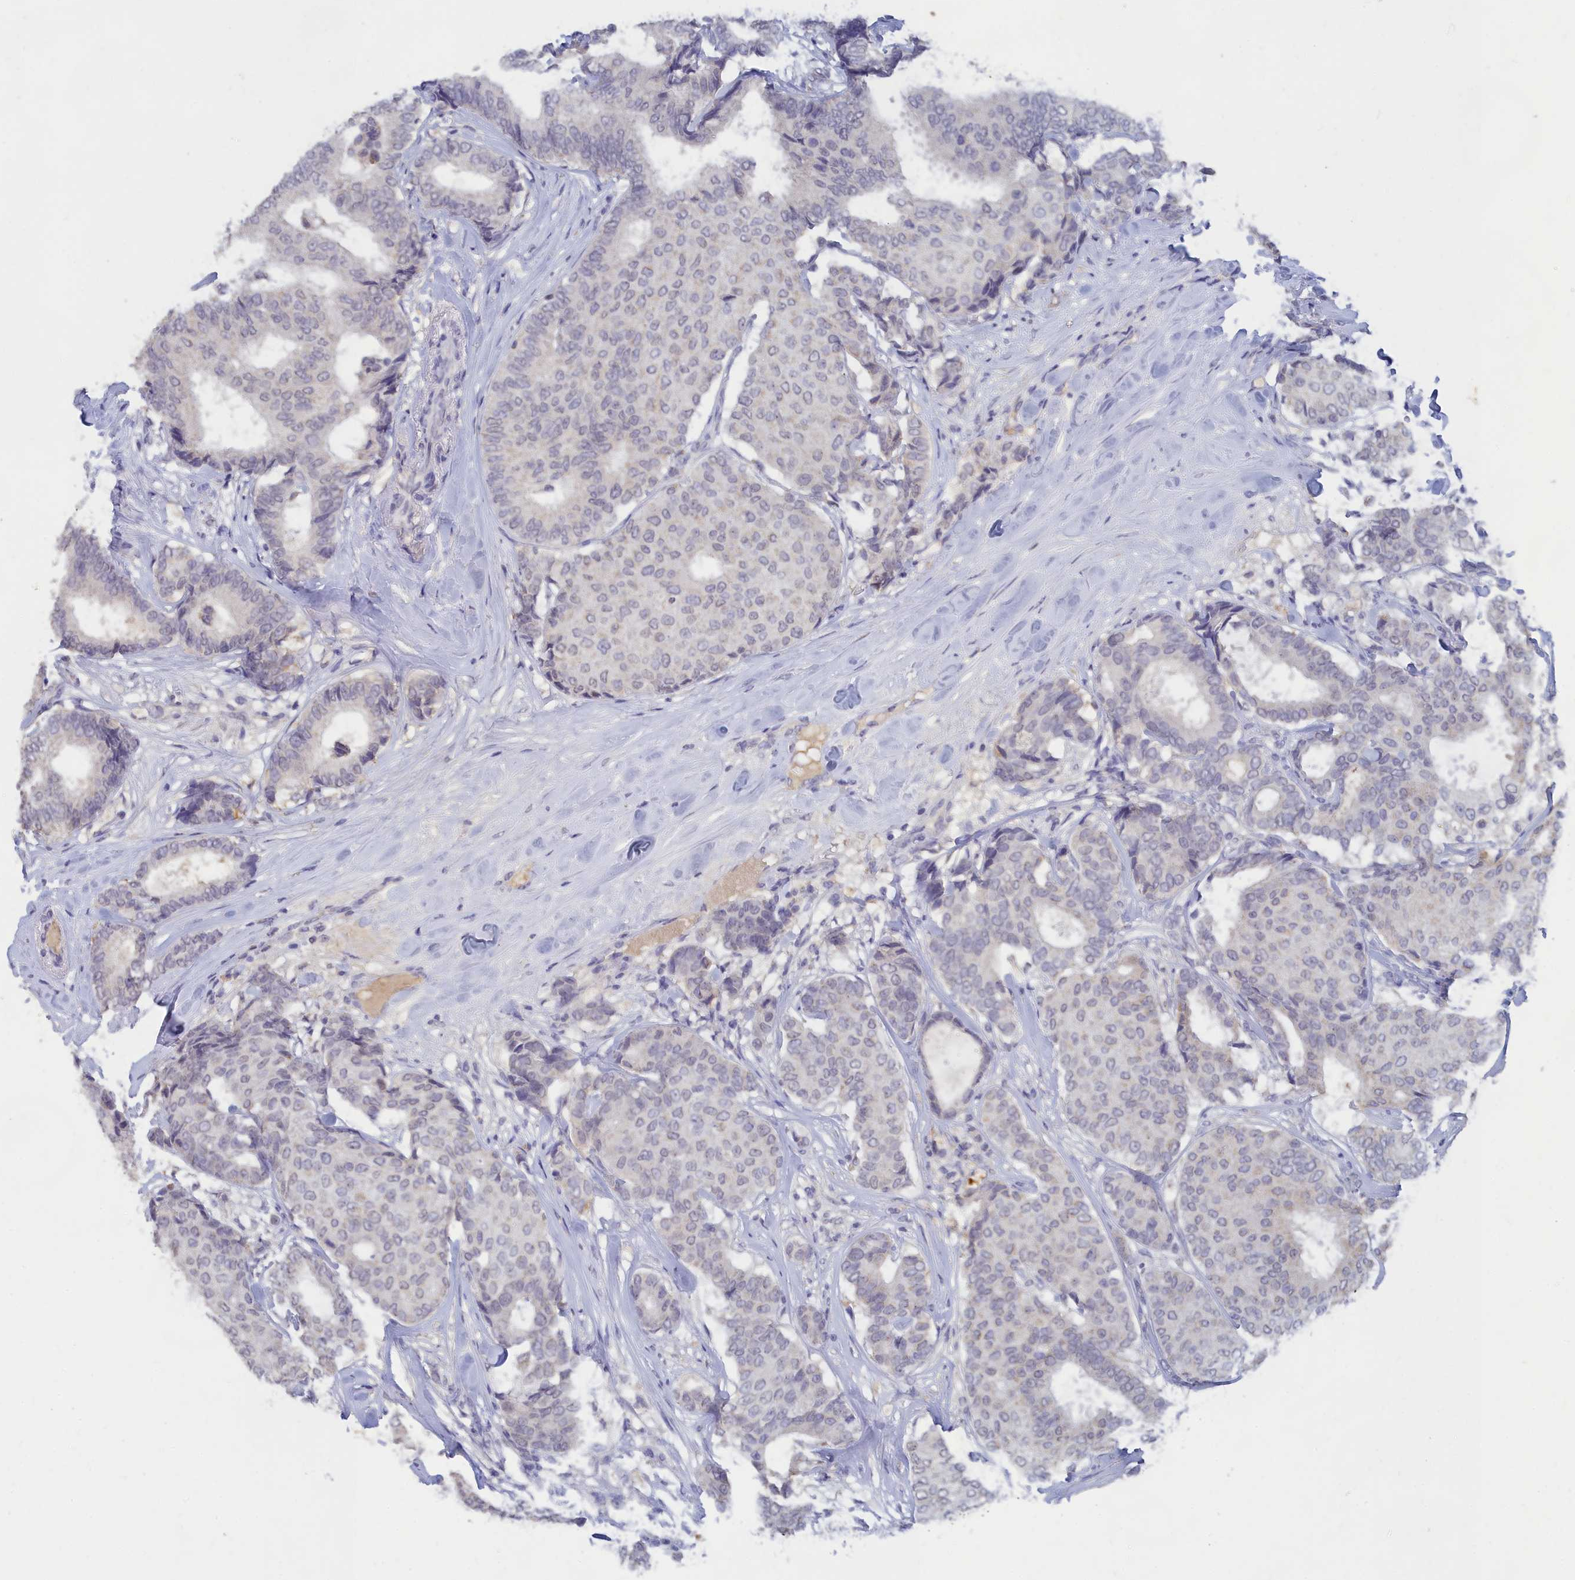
{"staining": {"intensity": "negative", "quantity": "none", "location": "none"}, "tissue": "breast cancer", "cell_type": "Tumor cells", "image_type": "cancer", "snomed": [{"axis": "morphology", "description": "Duct carcinoma"}, {"axis": "topography", "description": "Breast"}], "caption": "Human breast intraductal carcinoma stained for a protein using immunohistochemistry (IHC) reveals no expression in tumor cells.", "gene": "LRIF1", "patient": {"sex": "female", "age": 75}}